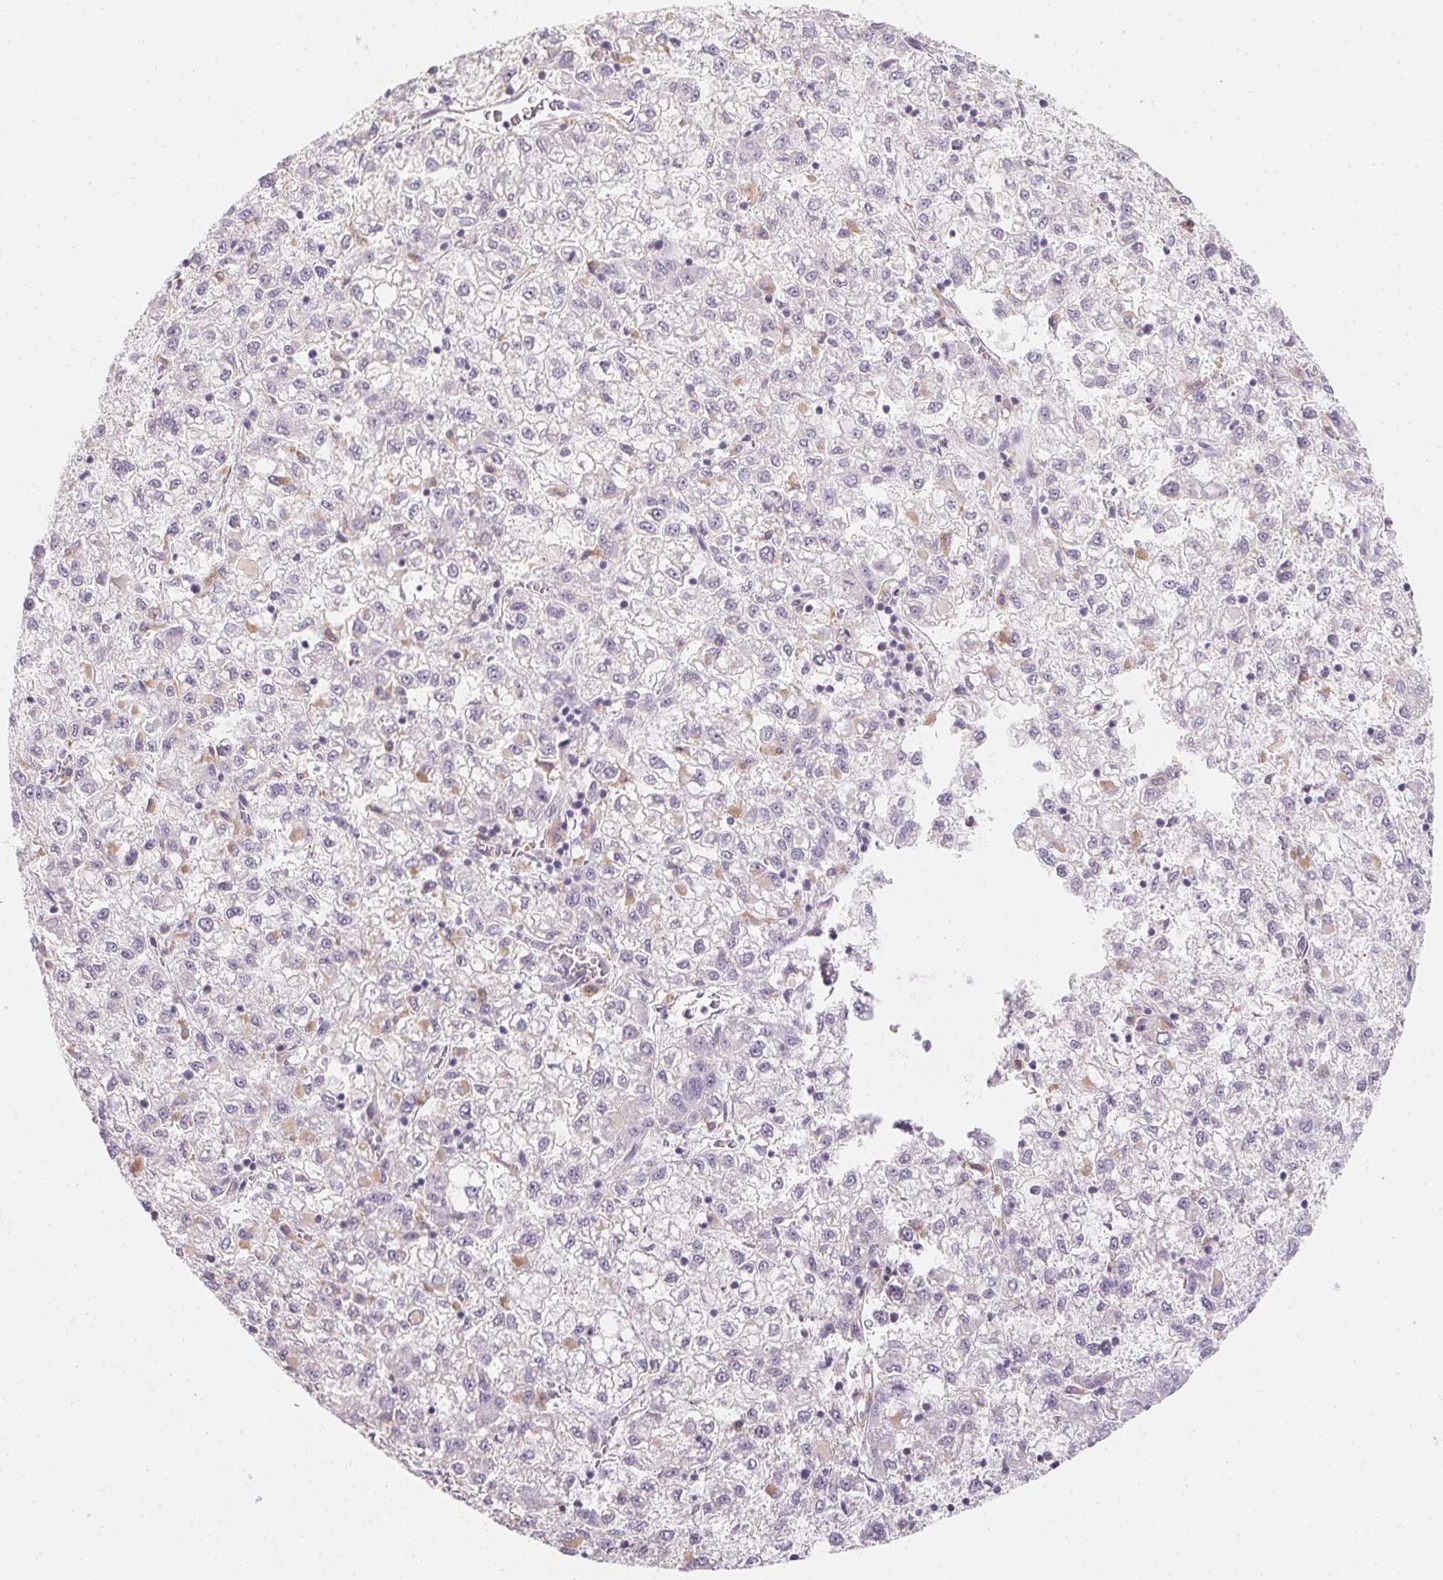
{"staining": {"intensity": "negative", "quantity": "none", "location": "none"}, "tissue": "liver cancer", "cell_type": "Tumor cells", "image_type": "cancer", "snomed": [{"axis": "morphology", "description": "Carcinoma, Hepatocellular, NOS"}, {"axis": "topography", "description": "Liver"}], "caption": "Immunohistochemistry photomicrograph of neoplastic tissue: human liver cancer stained with DAB (3,3'-diaminobenzidine) shows no significant protein expression in tumor cells. The staining was performed using DAB (3,3'-diaminobenzidine) to visualize the protein expression in brown, while the nuclei were stained in blue with hematoxylin (Magnification: 20x).", "gene": "SLC6A18", "patient": {"sex": "male", "age": 40}}